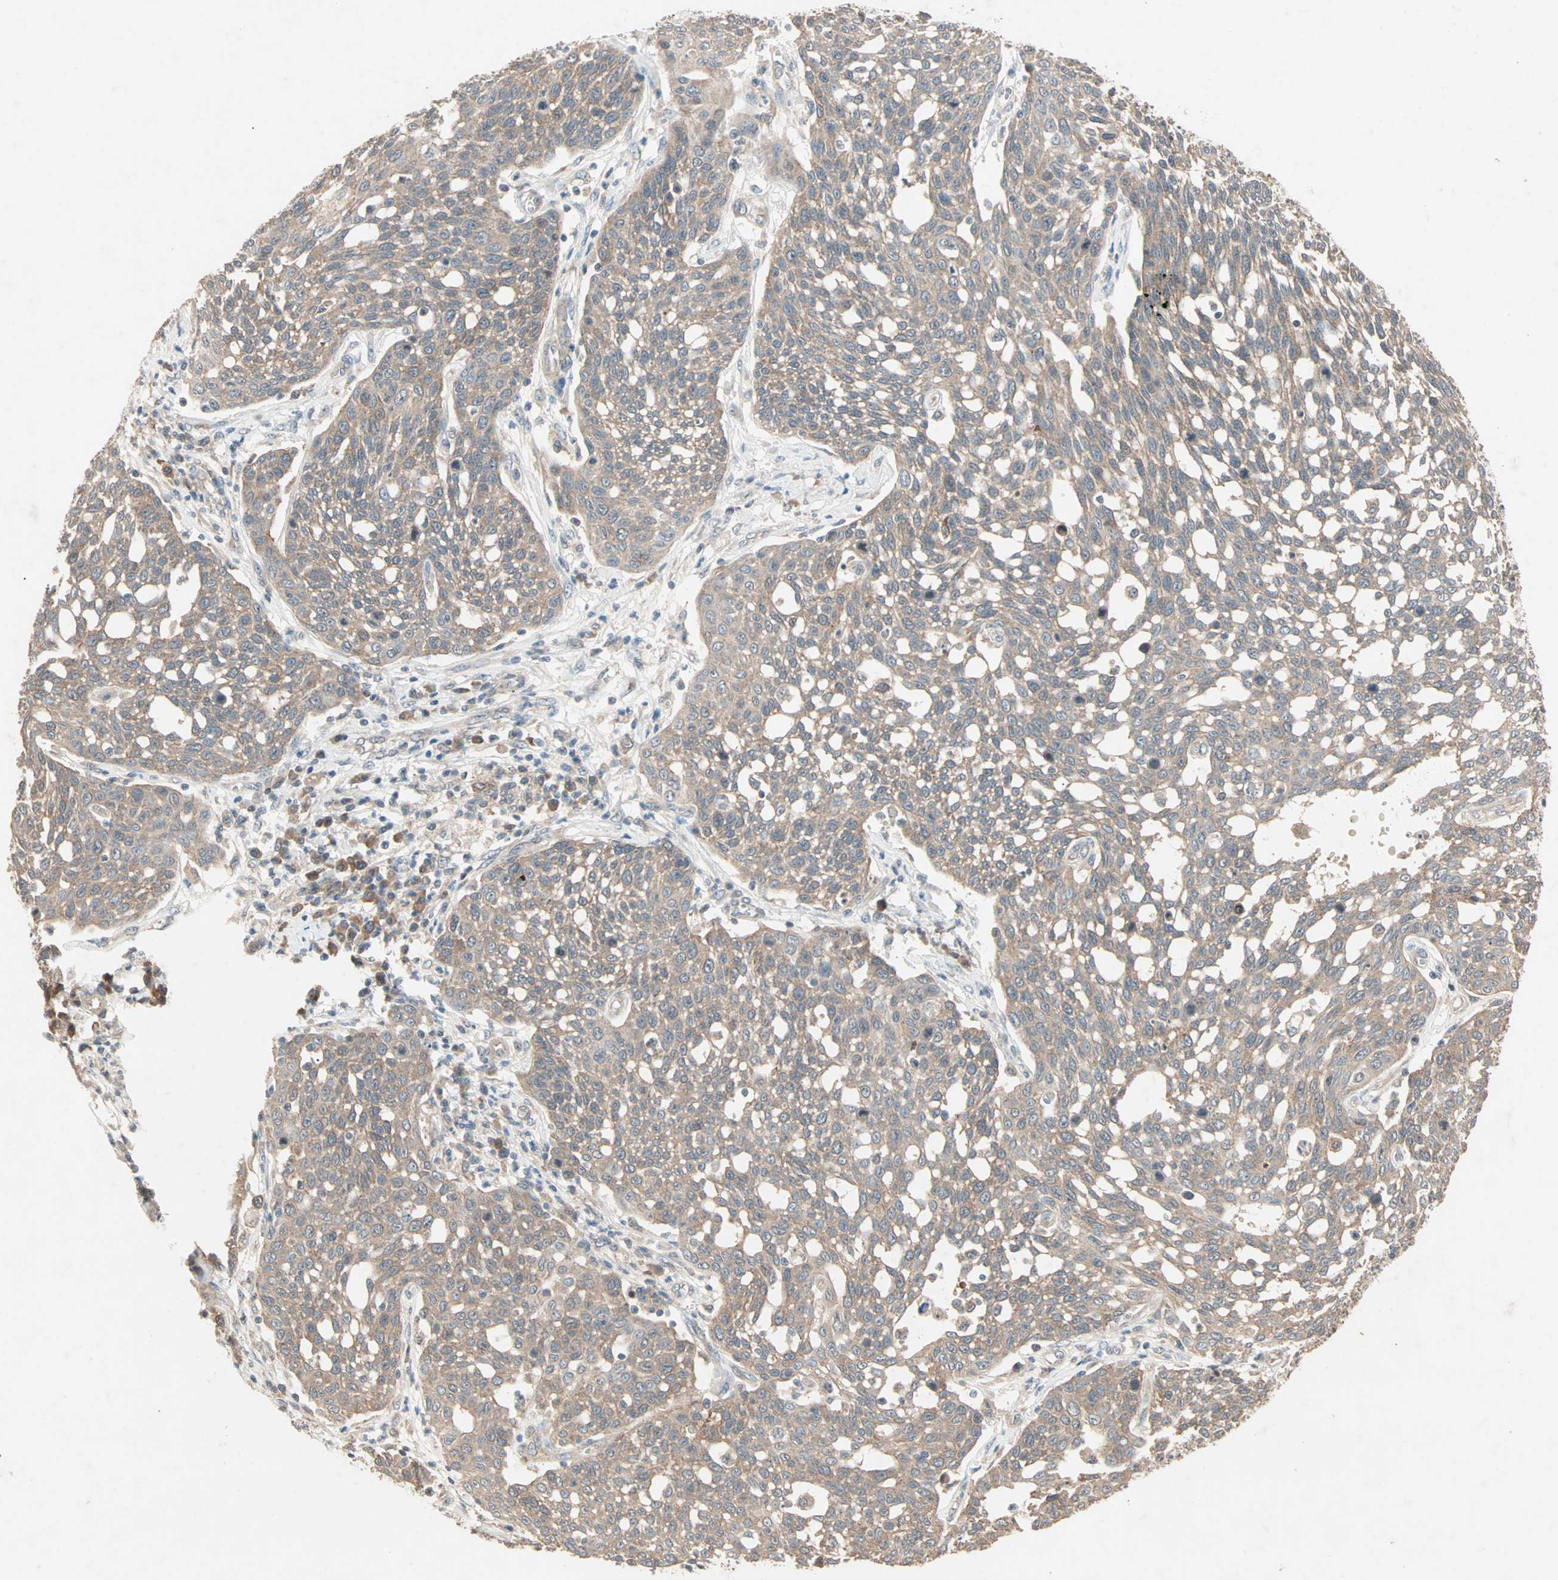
{"staining": {"intensity": "moderate", "quantity": ">75%", "location": "cytoplasmic/membranous"}, "tissue": "cervical cancer", "cell_type": "Tumor cells", "image_type": "cancer", "snomed": [{"axis": "morphology", "description": "Squamous cell carcinoma, NOS"}, {"axis": "topography", "description": "Cervix"}], "caption": "Approximately >75% of tumor cells in human cervical cancer (squamous cell carcinoma) display moderate cytoplasmic/membranous protein staining as visualized by brown immunohistochemical staining.", "gene": "TTF2", "patient": {"sex": "female", "age": 34}}